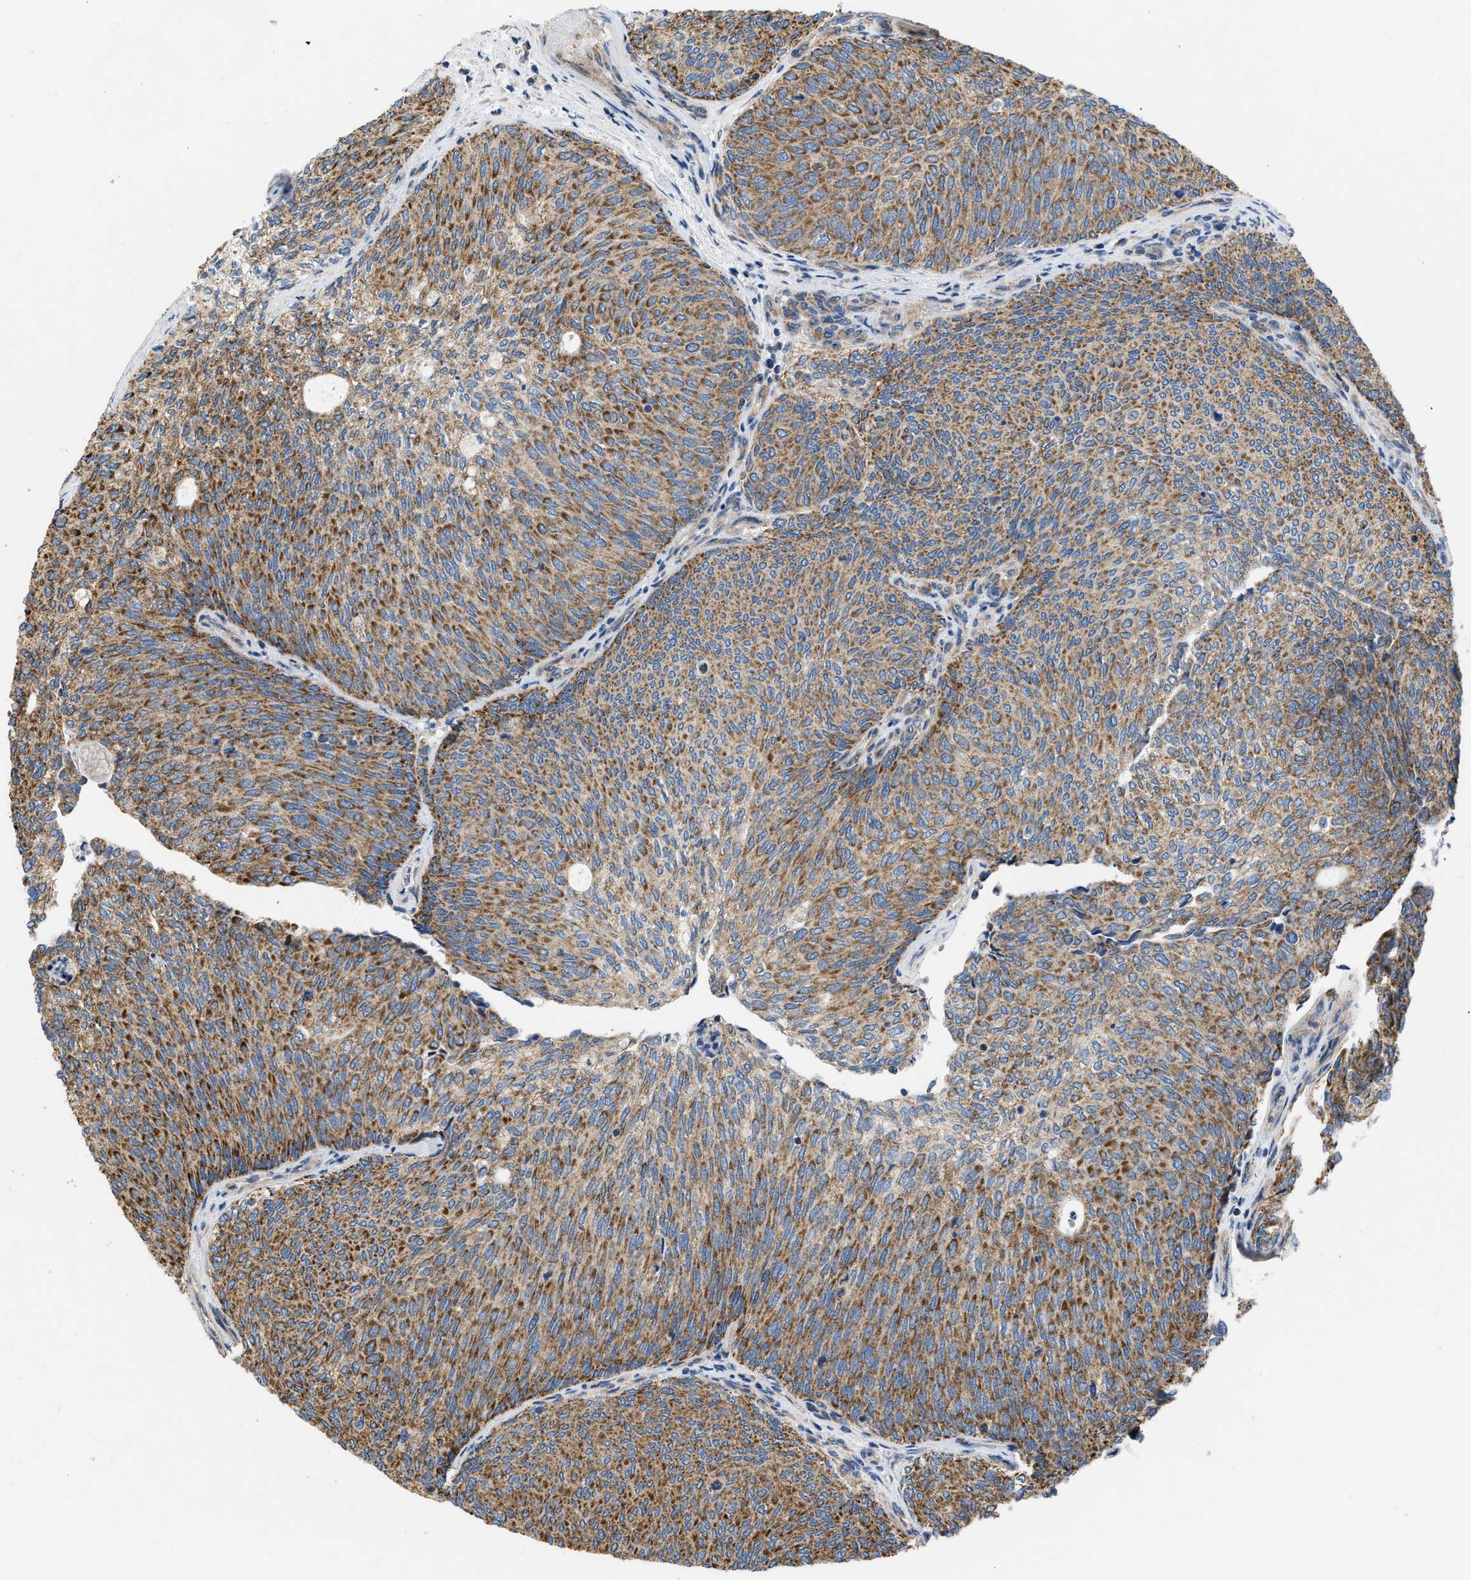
{"staining": {"intensity": "moderate", "quantity": ">75%", "location": "cytoplasmic/membranous"}, "tissue": "urothelial cancer", "cell_type": "Tumor cells", "image_type": "cancer", "snomed": [{"axis": "morphology", "description": "Urothelial carcinoma, Low grade"}, {"axis": "topography", "description": "Urinary bladder"}], "caption": "A high-resolution micrograph shows immunohistochemistry (IHC) staining of urothelial cancer, which displays moderate cytoplasmic/membranous expression in approximately >75% of tumor cells.", "gene": "OPTN", "patient": {"sex": "female", "age": 79}}